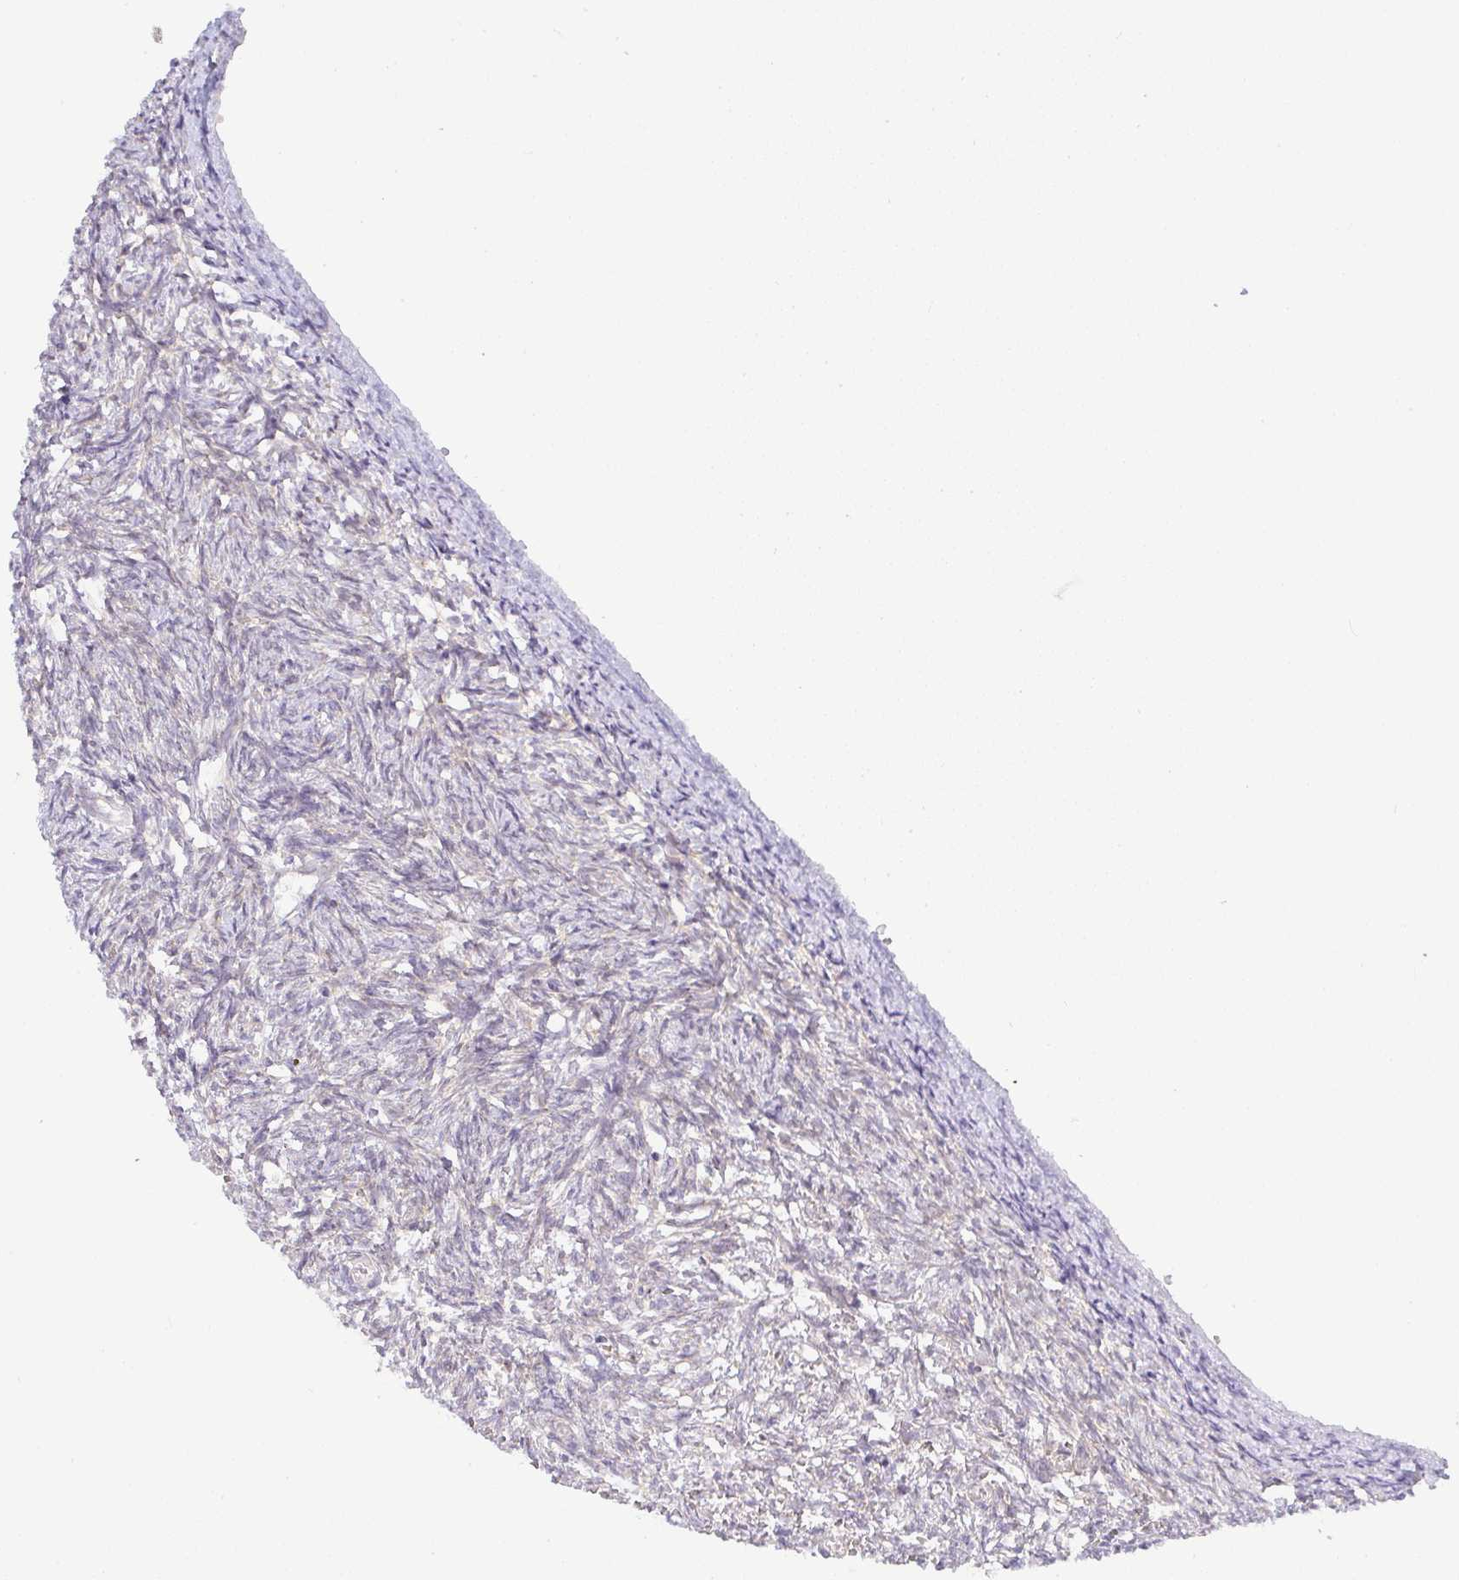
{"staining": {"intensity": "moderate", "quantity": ">75%", "location": "cytoplasmic/membranous"}, "tissue": "ovary", "cell_type": "Follicle cells", "image_type": "normal", "snomed": [{"axis": "morphology", "description": "Normal tissue, NOS"}, {"axis": "topography", "description": "Ovary"}], "caption": "Immunohistochemical staining of normal human ovary shows medium levels of moderate cytoplasmic/membranous staining in approximately >75% of follicle cells.", "gene": "DERL2", "patient": {"sex": "female", "age": 67}}